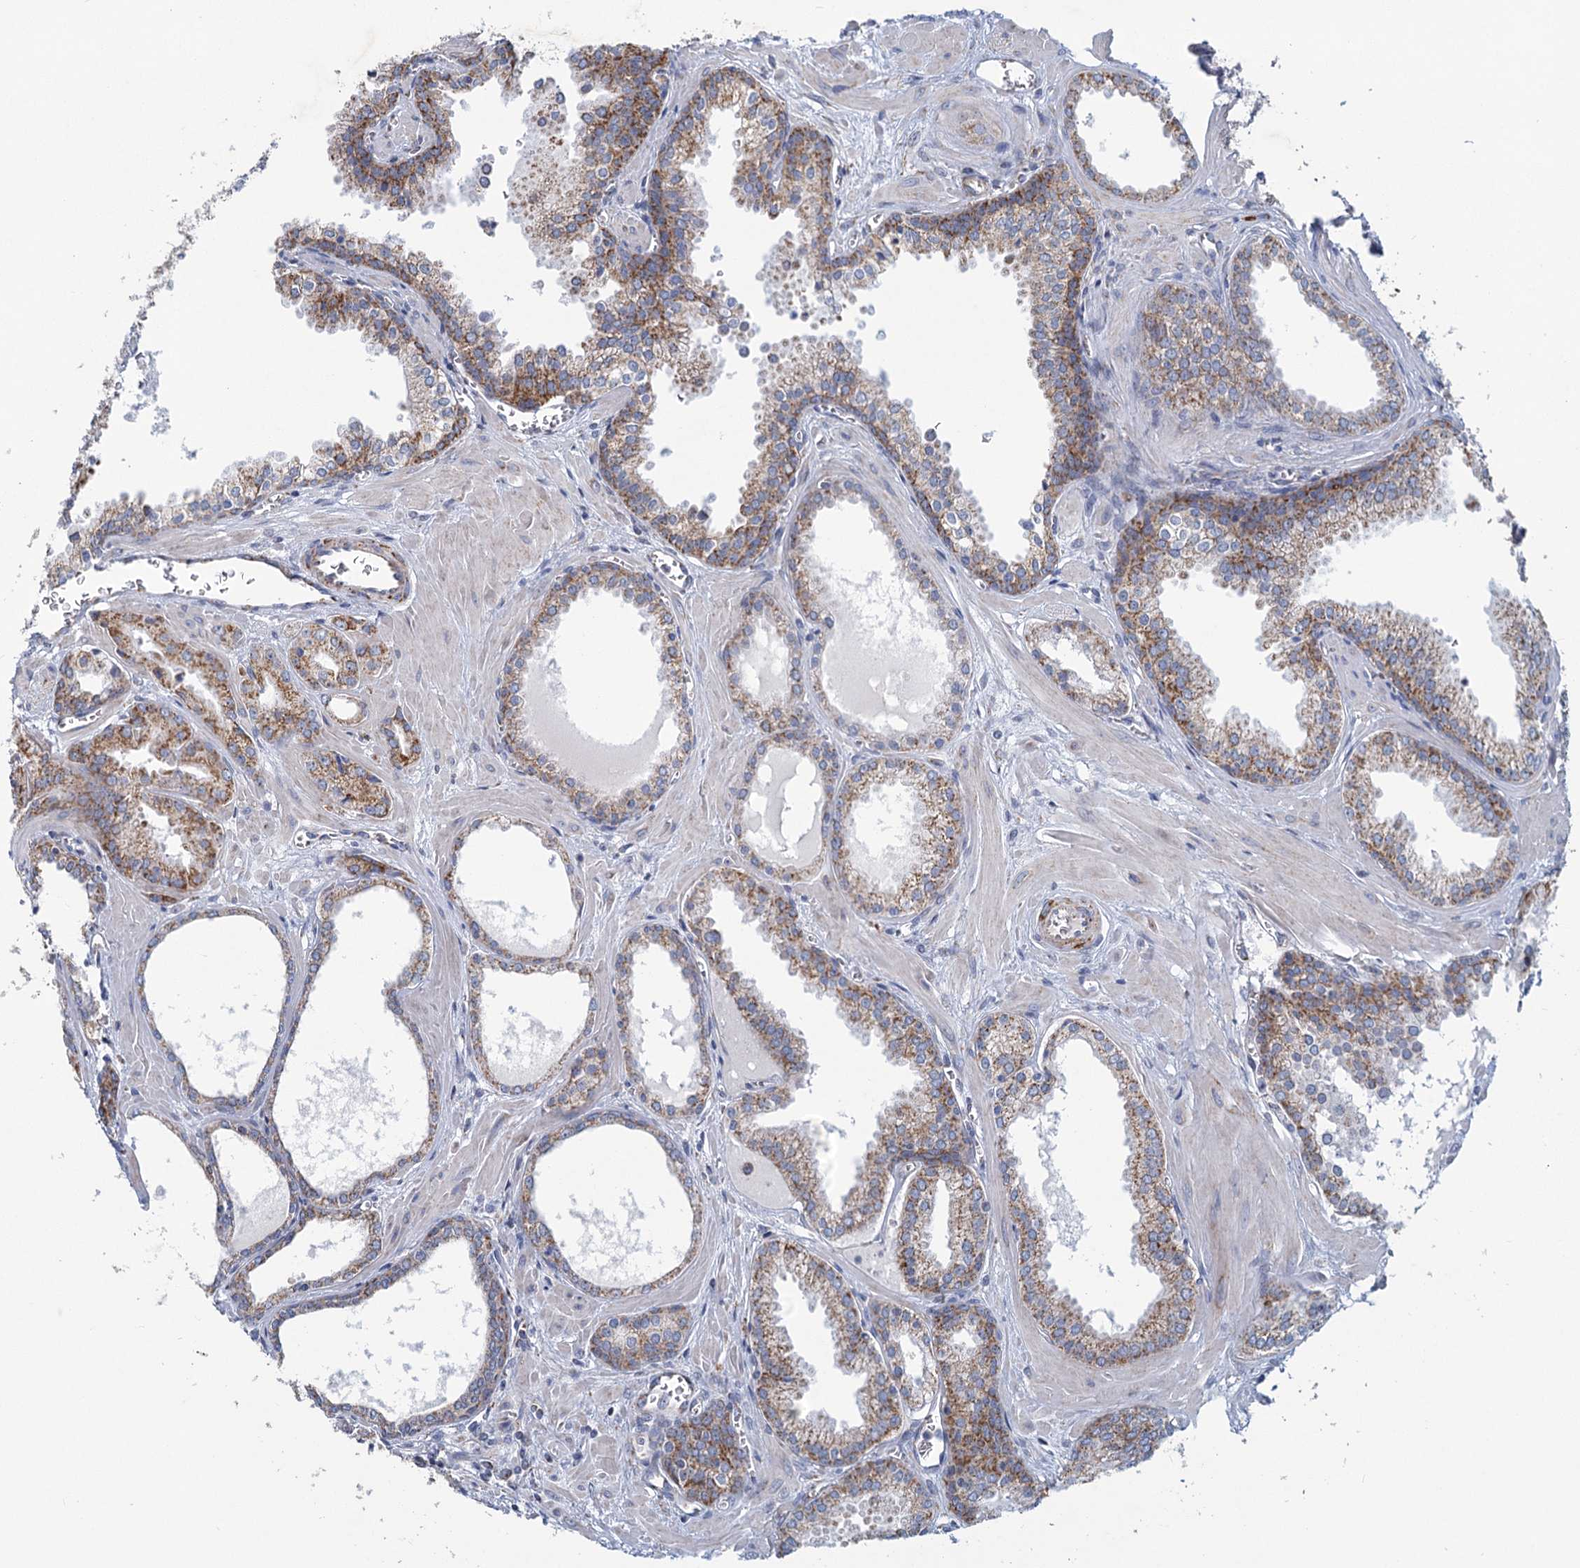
{"staining": {"intensity": "moderate", "quantity": ">75%", "location": "cytoplasmic/membranous"}, "tissue": "prostate cancer", "cell_type": "Tumor cells", "image_type": "cancer", "snomed": [{"axis": "morphology", "description": "Adenocarcinoma, Low grade"}, {"axis": "topography", "description": "Prostate"}], "caption": "Immunohistochemical staining of prostate adenocarcinoma (low-grade) reveals moderate cytoplasmic/membranous protein positivity in approximately >75% of tumor cells.", "gene": "NDUFC2", "patient": {"sex": "male", "age": 67}}